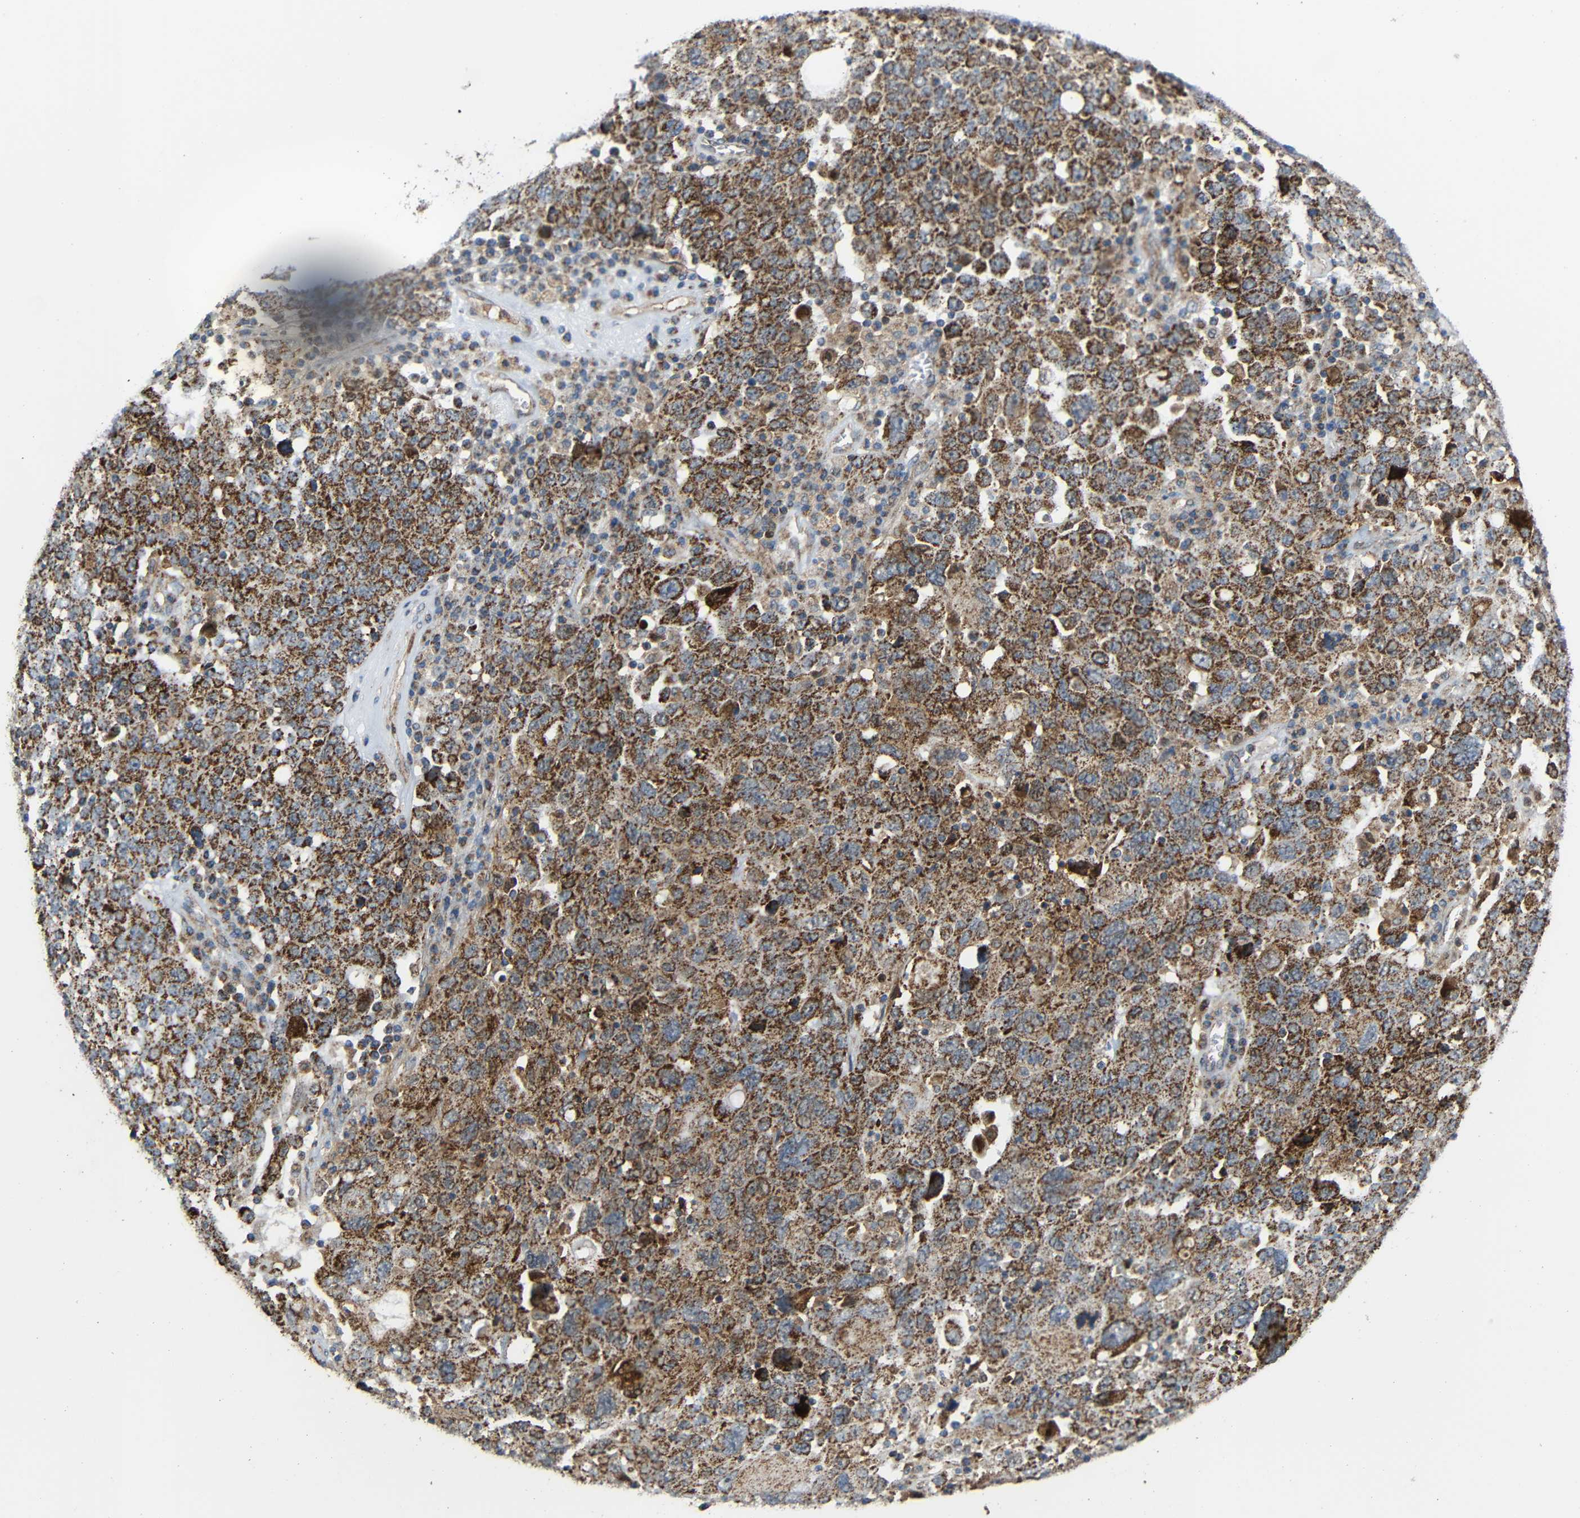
{"staining": {"intensity": "moderate", "quantity": ">75%", "location": "cytoplasmic/membranous"}, "tissue": "ovarian cancer", "cell_type": "Tumor cells", "image_type": "cancer", "snomed": [{"axis": "morphology", "description": "Carcinoma, endometroid"}, {"axis": "topography", "description": "Ovary"}], "caption": "A micrograph of ovarian cancer (endometroid carcinoma) stained for a protein reveals moderate cytoplasmic/membranous brown staining in tumor cells.", "gene": "C1GALT1", "patient": {"sex": "female", "age": 62}}